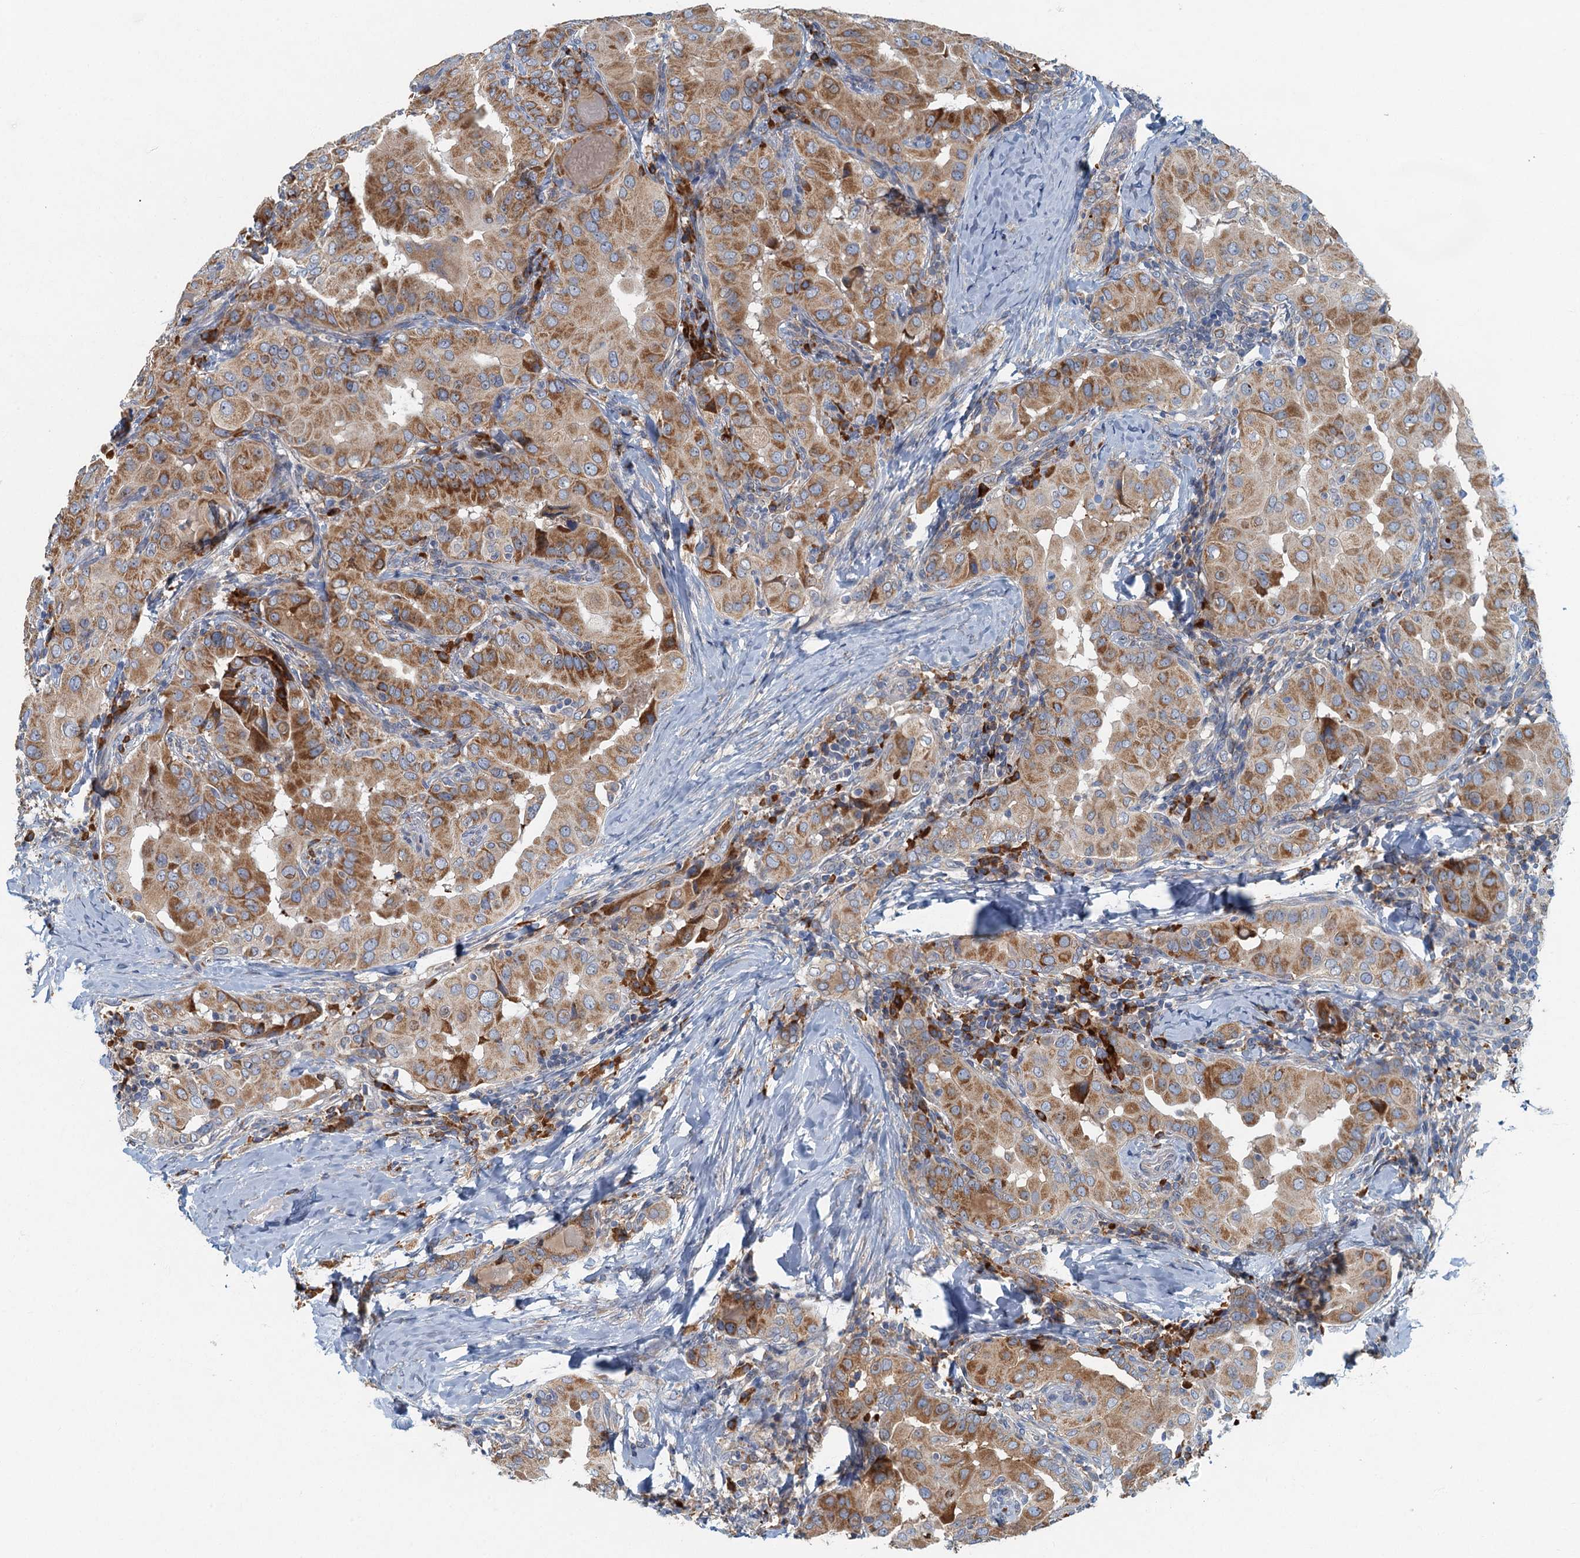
{"staining": {"intensity": "moderate", "quantity": ">75%", "location": "cytoplasmic/membranous"}, "tissue": "thyroid cancer", "cell_type": "Tumor cells", "image_type": "cancer", "snomed": [{"axis": "morphology", "description": "Papillary adenocarcinoma, NOS"}, {"axis": "topography", "description": "Thyroid gland"}], "caption": "Immunohistochemical staining of human thyroid cancer exhibits medium levels of moderate cytoplasmic/membranous protein expression in approximately >75% of tumor cells.", "gene": "SPDYC", "patient": {"sex": "male", "age": 33}}